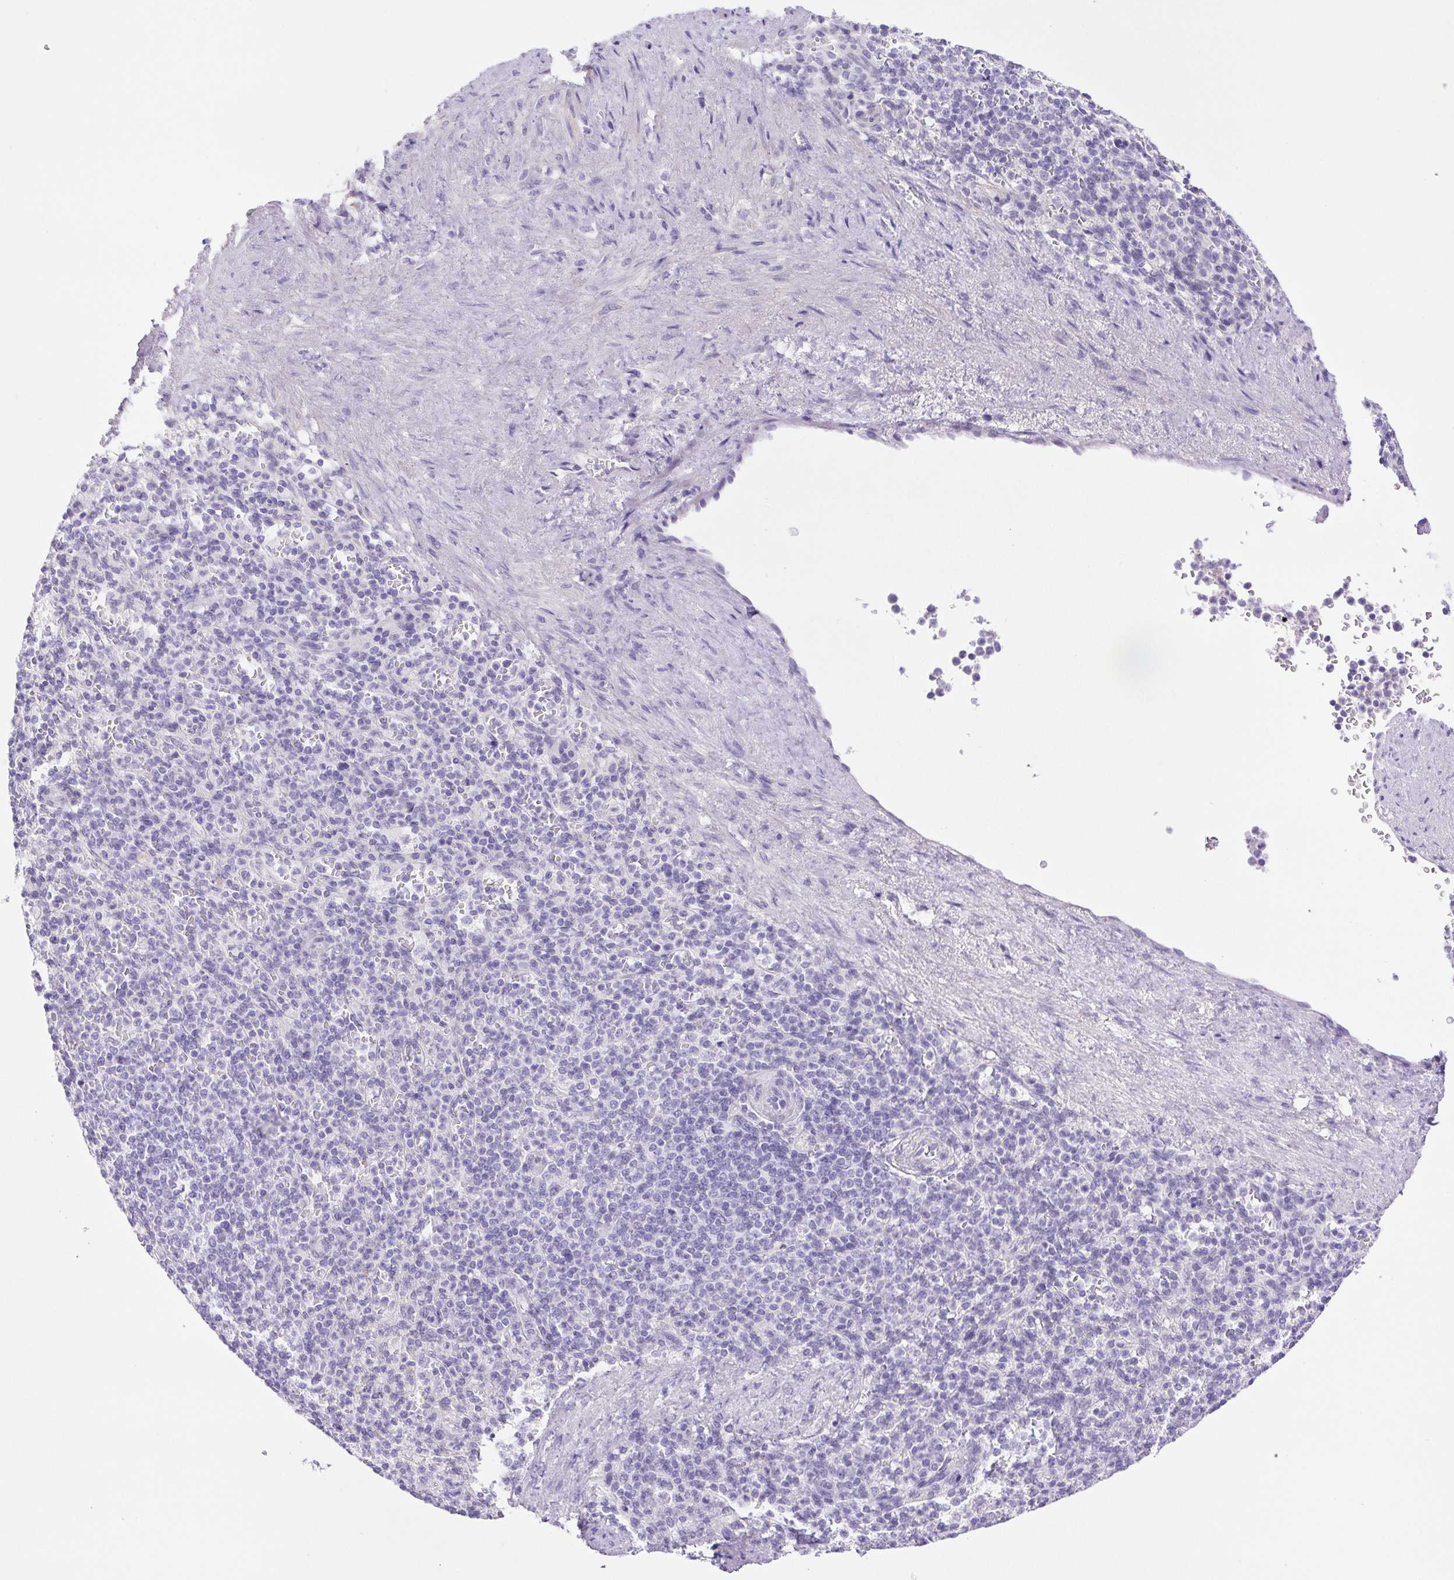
{"staining": {"intensity": "negative", "quantity": "none", "location": "none"}, "tissue": "spleen", "cell_type": "Cells in red pulp", "image_type": "normal", "snomed": [{"axis": "morphology", "description": "Normal tissue, NOS"}, {"axis": "topography", "description": "Spleen"}], "caption": "This image is of benign spleen stained with immunohistochemistry to label a protein in brown with the nuclei are counter-stained blue. There is no positivity in cells in red pulp.", "gene": "CDSN", "patient": {"sex": "female", "age": 74}}